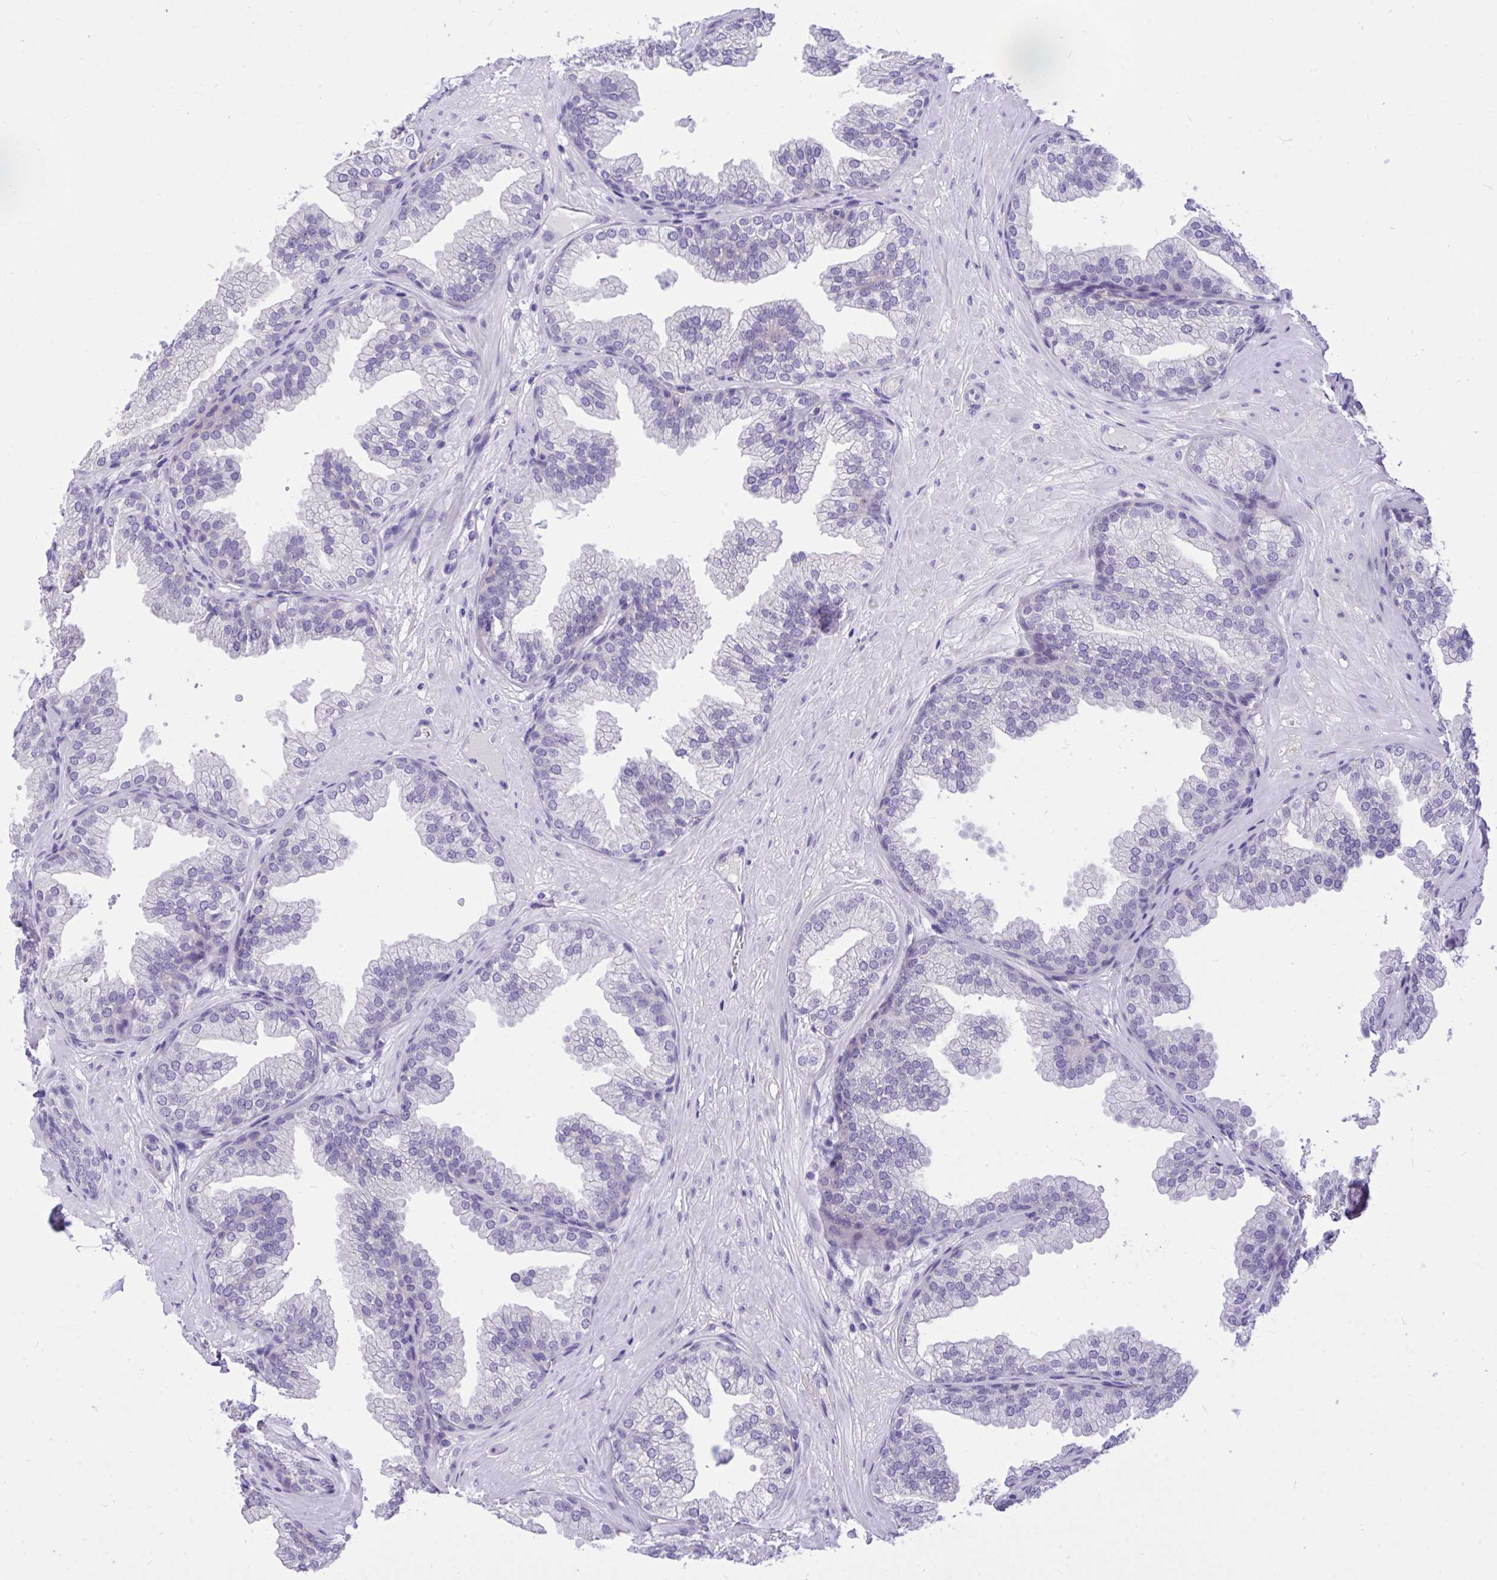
{"staining": {"intensity": "negative", "quantity": "none", "location": "none"}, "tissue": "prostate", "cell_type": "Glandular cells", "image_type": "normal", "snomed": [{"axis": "morphology", "description": "Normal tissue, NOS"}, {"axis": "topography", "description": "Prostate"}], "caption": "IHC of normal human prostate displays no positivity in glandular cells. (DAB (3,3'-diaminobenzidine) IHC with hematoxylin counter stain).", "gene": "TLN2", "patient": {"sex": "male", "age": 37}}